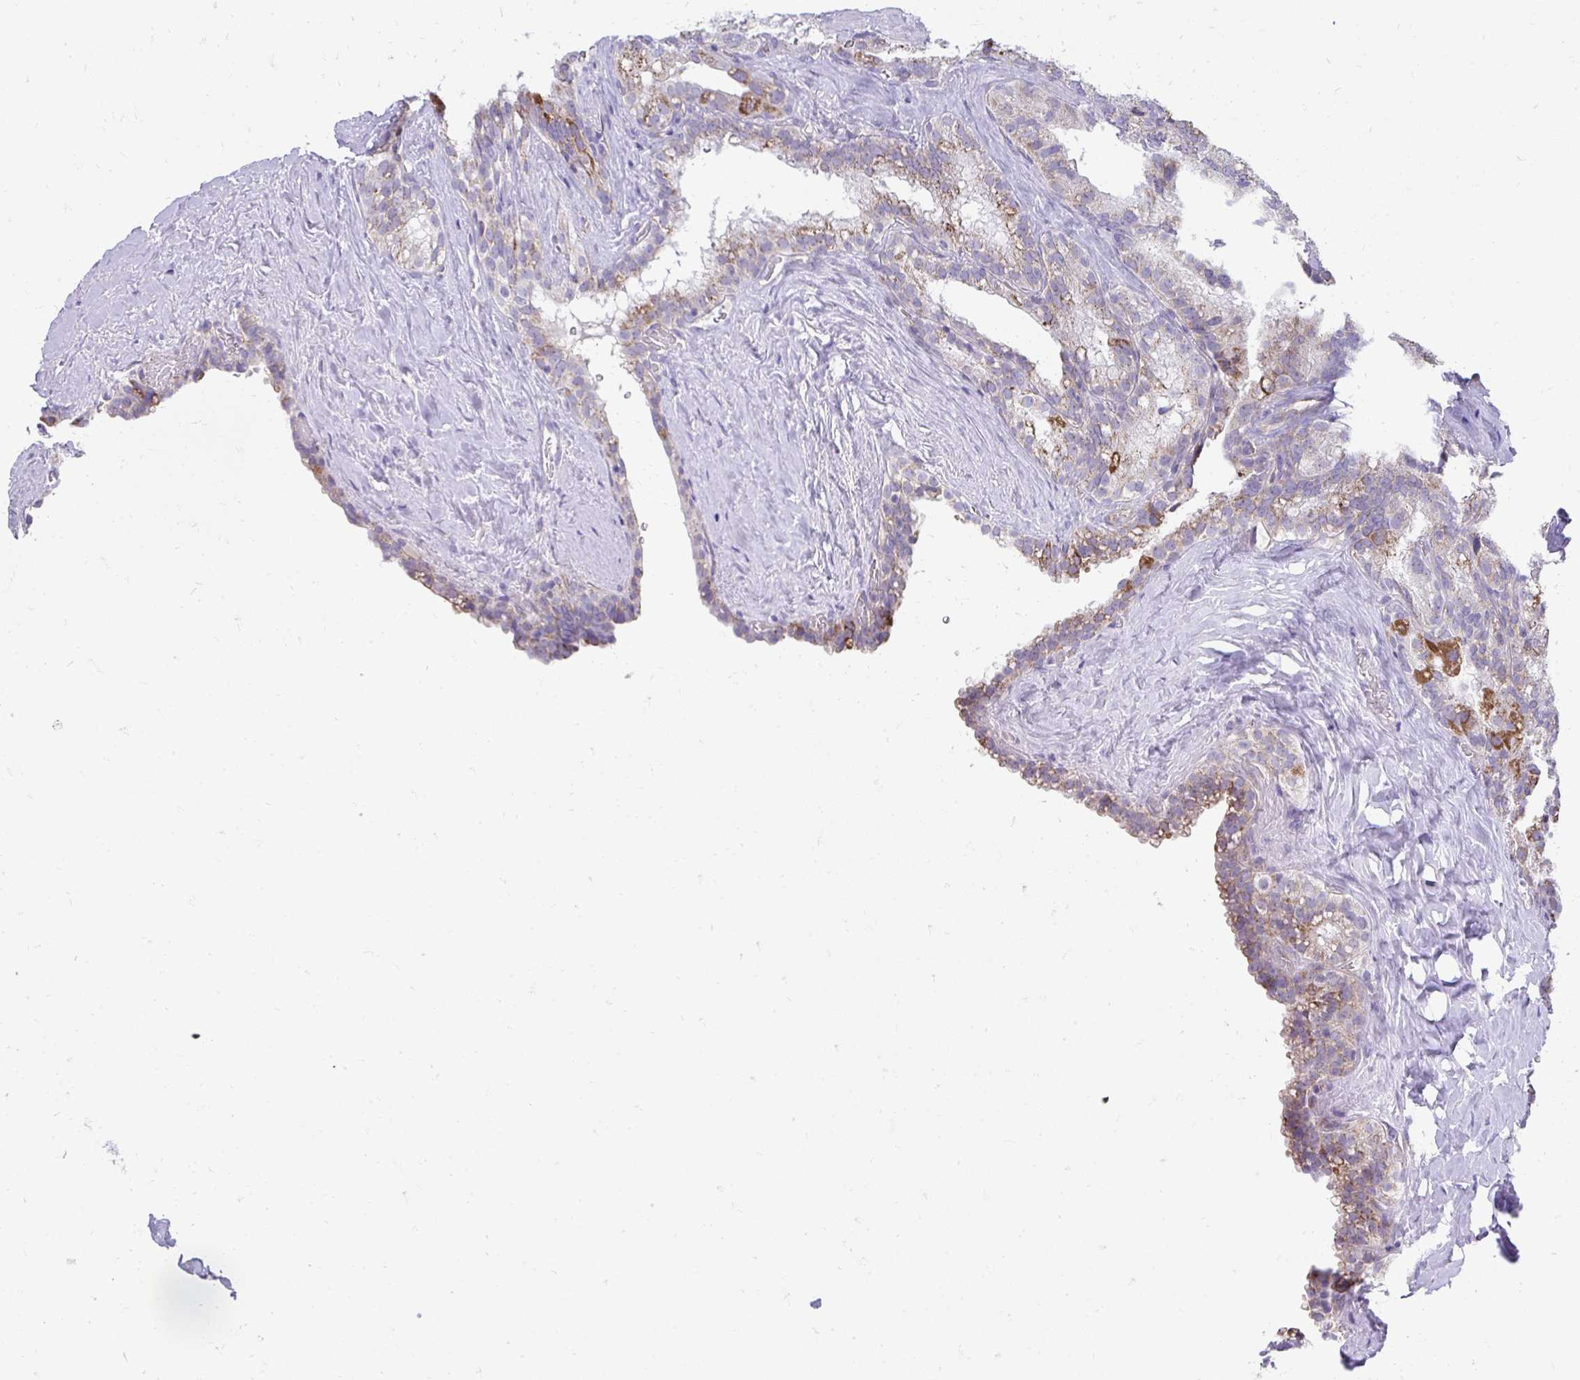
{"staining": {"intensity": "moderate", "quantity": "25%-75%", "location": "cytoplasmic/membranous"}, "tissue": "seminal vesicle", "cell_type": "Glandular cells", "image_type": "normal", "snomed": [{"axis": "morphology", "description": "Normal tissue, NOS"}, {"axis": "topography", "description": "Seminal veicle"}], "caption": "Glandular cells demonstrate moderate cytoplasmic/membranous expression in about 25%-75% of cells in normal seminal vesicle. The staining was performed using DAB to visualize the protein expression in brown, while the nuclei were stained in blue with hematoxylin (Magnification: 20x).", "gene": "PRRG3", "patient": {"sex": "male", "age": 47}}